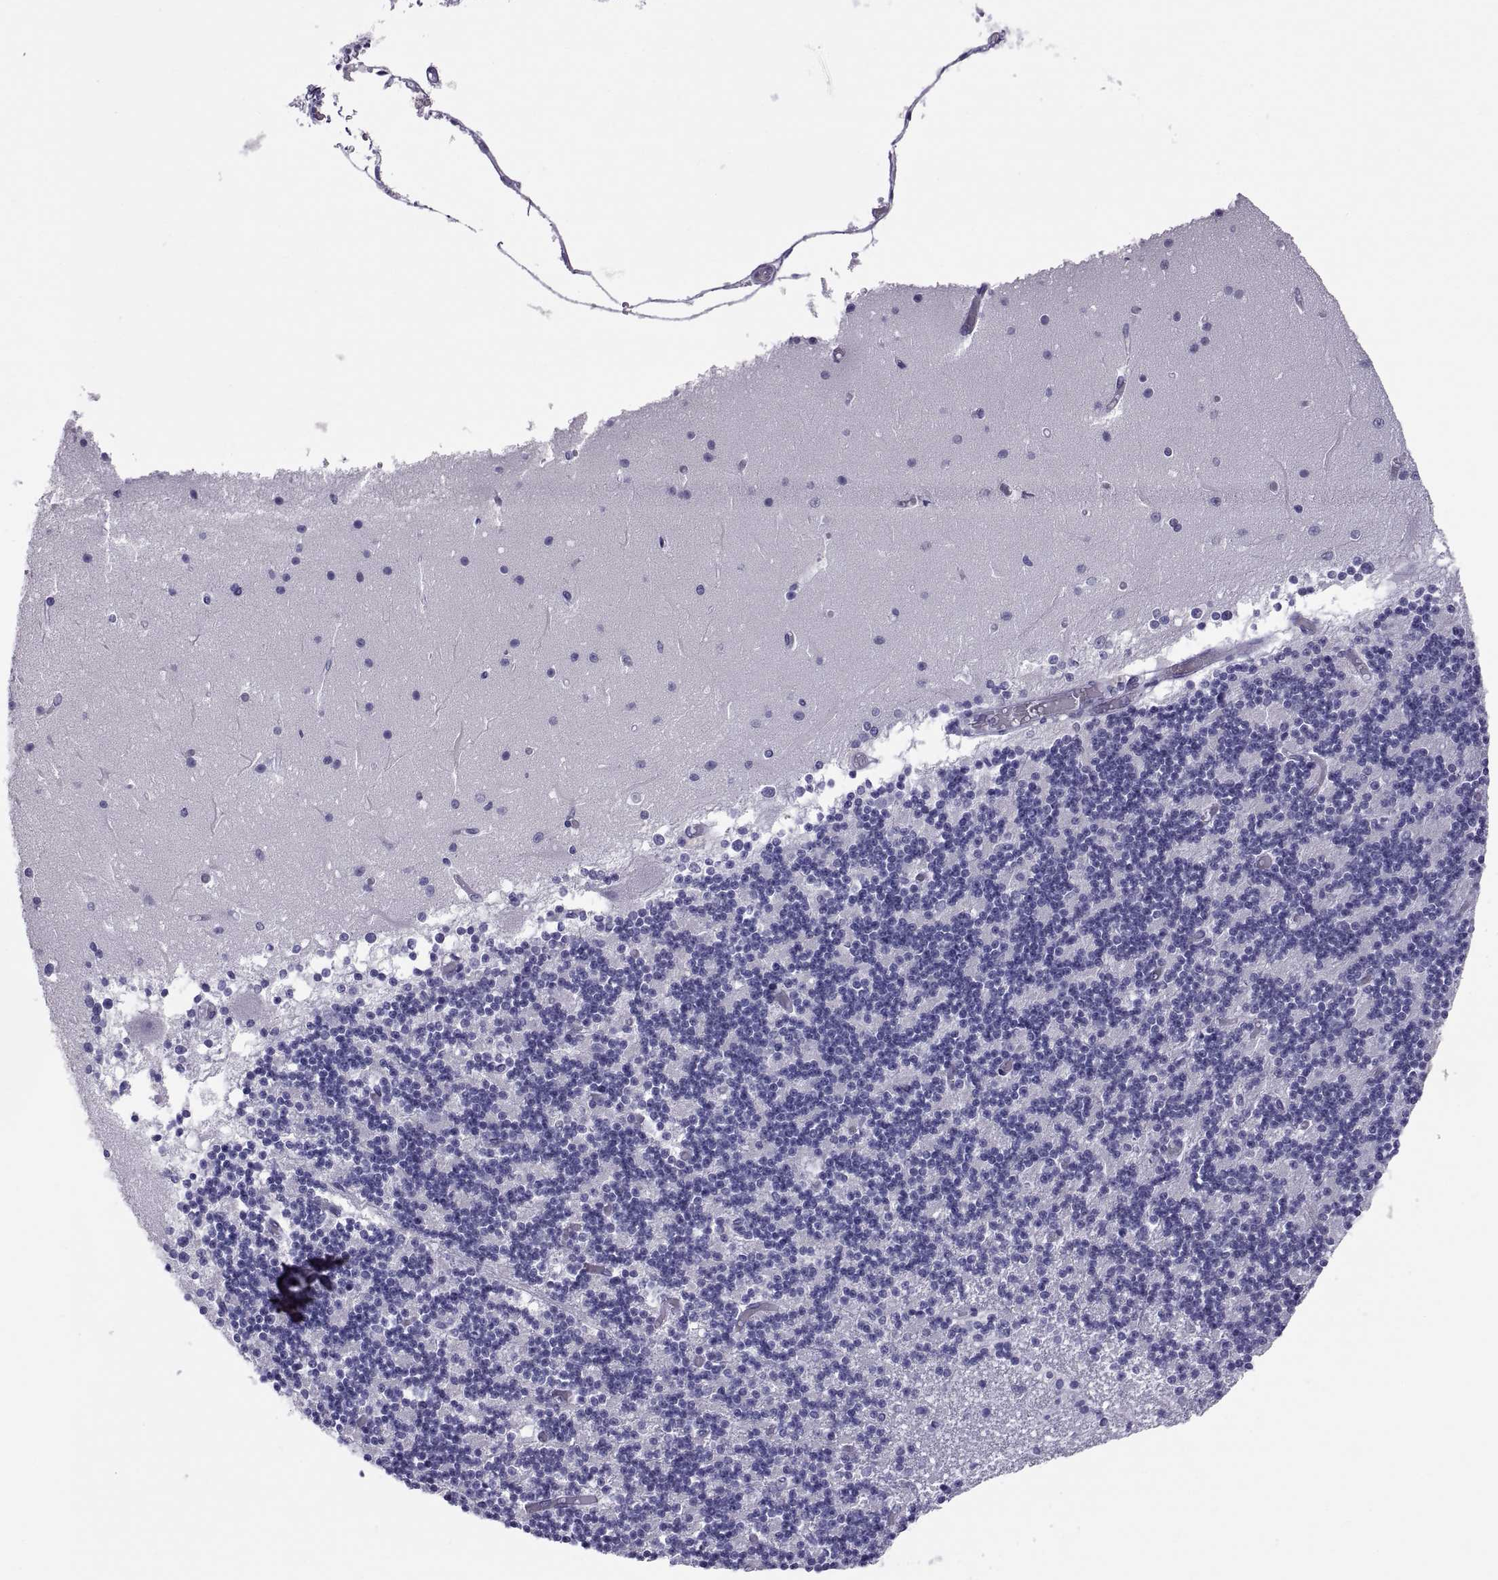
{"staining": {"intensity": "negative", "quantity": "none", "location": "none"}, "tissue": "cerebellum", "cell_type": "Cells in granular layer", "image_type": "normal", "snomed": [{"axis": "morphology", "description": "Normal tissue, NOS"}, {"axis": "topography", "description": "Cerebellum"}], "caption": "The immunohistochemistry image has no significant staining in cells in granular layer of cerebellum. (DAB (3,3'-diaminobenzidine) IHC visualized using brightfield microscopy, high magnification).", "gene": "RNASE12", "patient": {"sex": "female", "age": 28}}